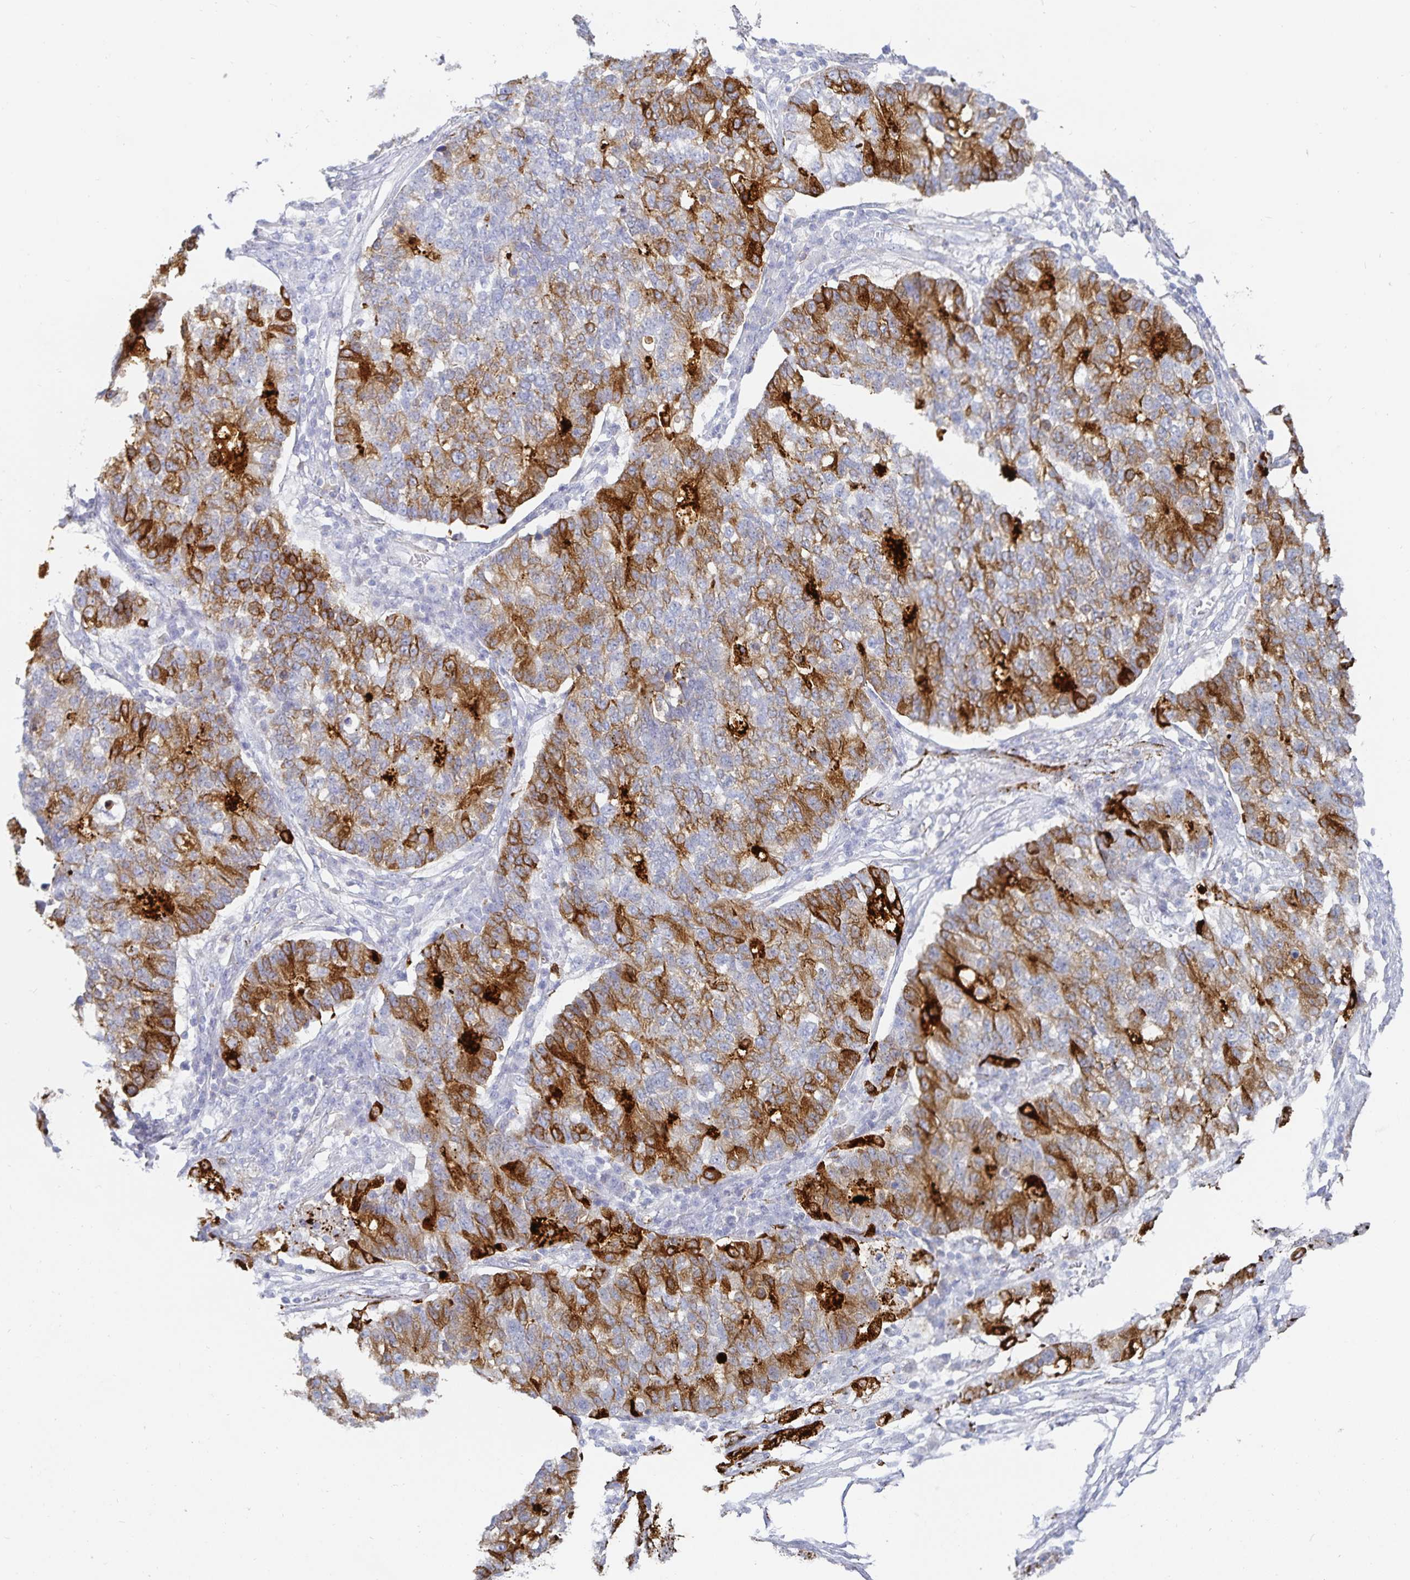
{"staining": {"intensity": "moderate", "quantity": "25%-75%", "location": "cytoplasmic/membranous"}, "tissue": "lung cancer", "cell_type": "Tumor cells", "image_type": "cancer", "snomed": [{"axis": "morphology", "description": "Adenocarcinoma, NOS"}, {"axis": "topography", "description": "Lung"}], "caption": "Moderate cytoplasmic/membranous staining for a protein is present in about 25%-75% of tumor cells of lung adenocarcinoma using IHC.", "gene": "SFTPA1", "patient": {"sex": "male", "age": 57}}